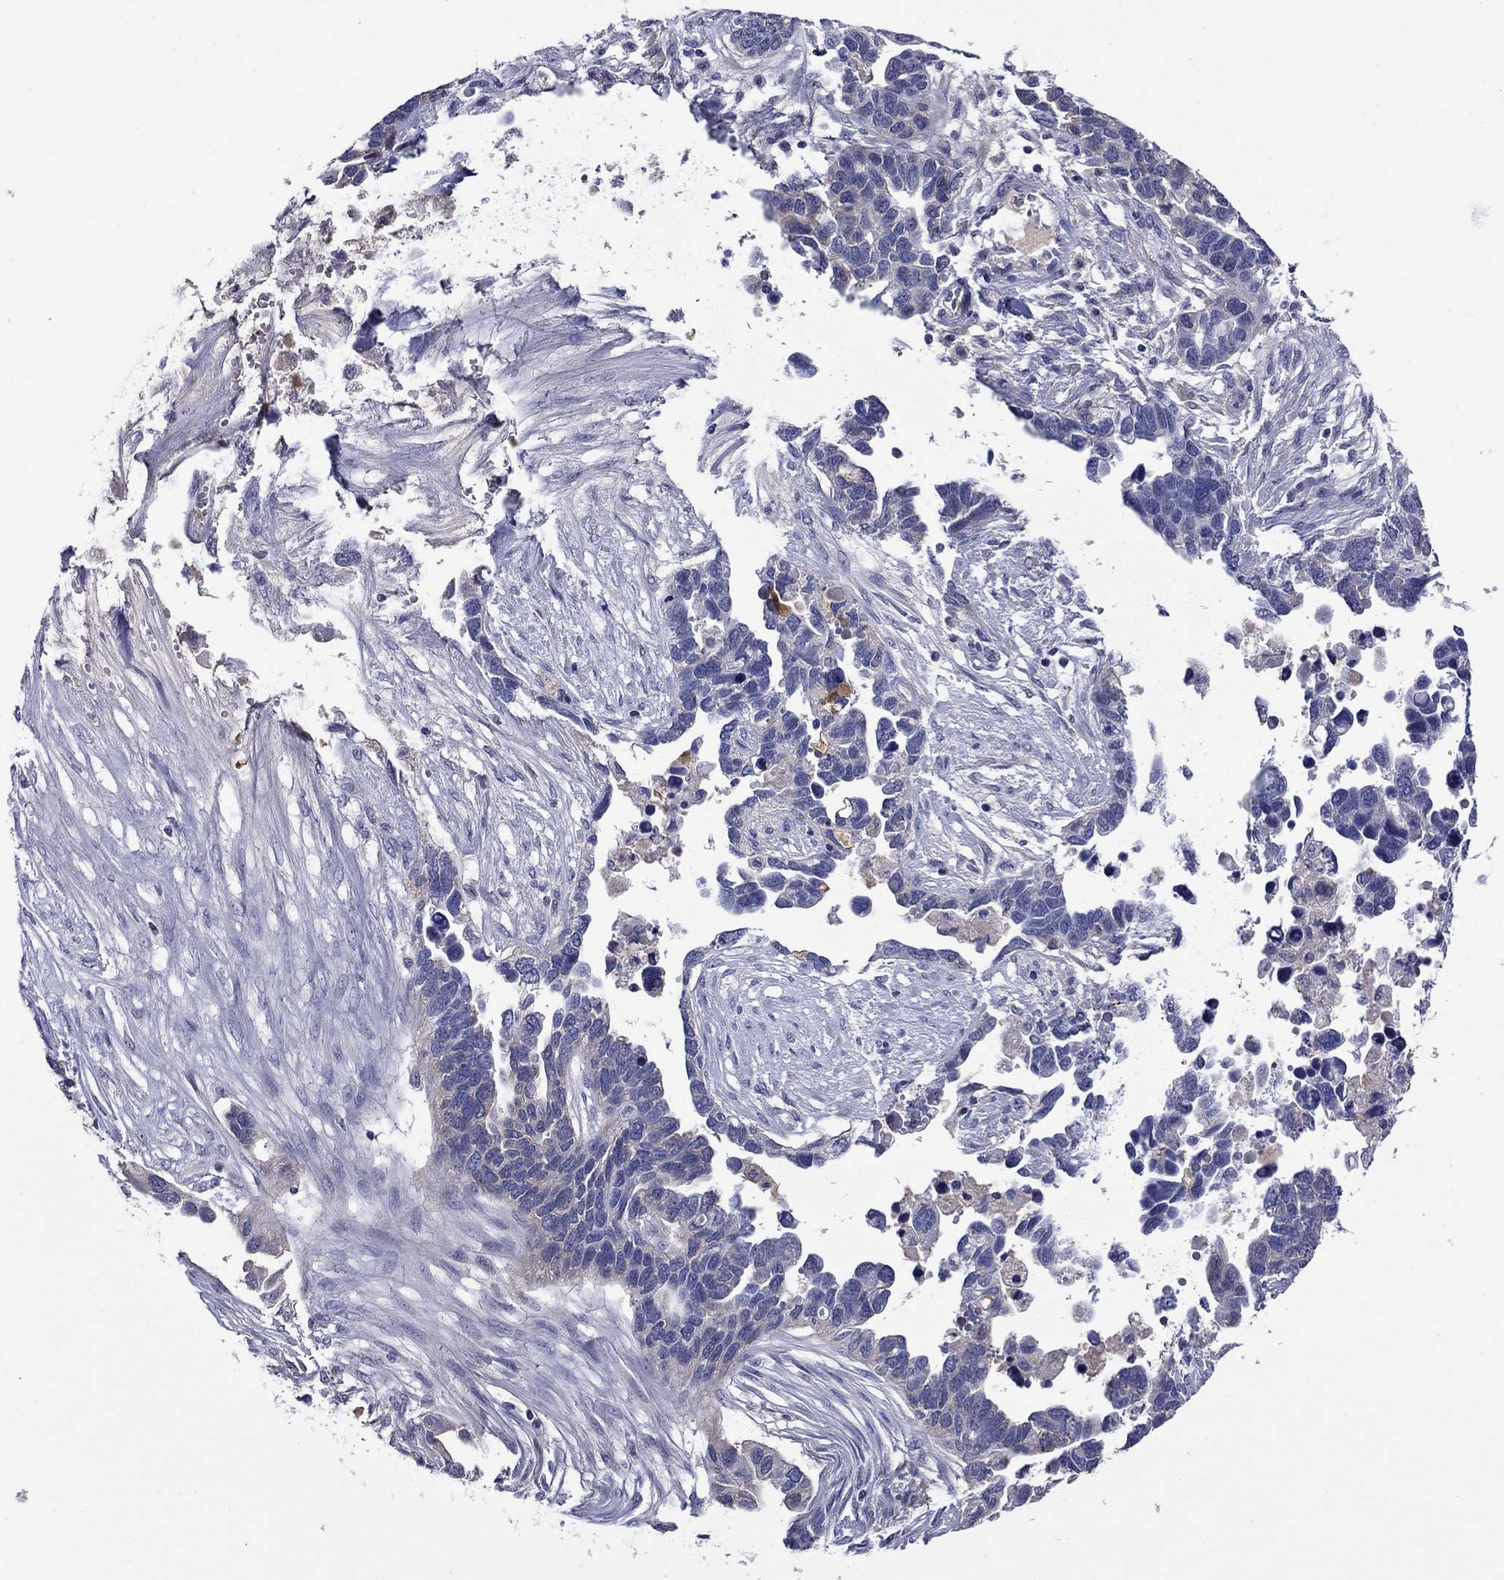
{"staining": {"intensity": "negative", "quantity": "none", "location": "none"}, "tissue": "ovarian cancer", "cell_type": "Tumor cells", "image_type": "cancer", "snomed": [{"axis": "morphology", "description": "Cystadenocarcinoma, serous, NOS"}, {"axis": "topography", "description": "Ovary"}], "caption": "Ovarian cancer was stained to show a protein in brown. There is no significant positivity in tumor cells.", "gene": "APOA2", "patient": {"sex": "female", "age": 54}}